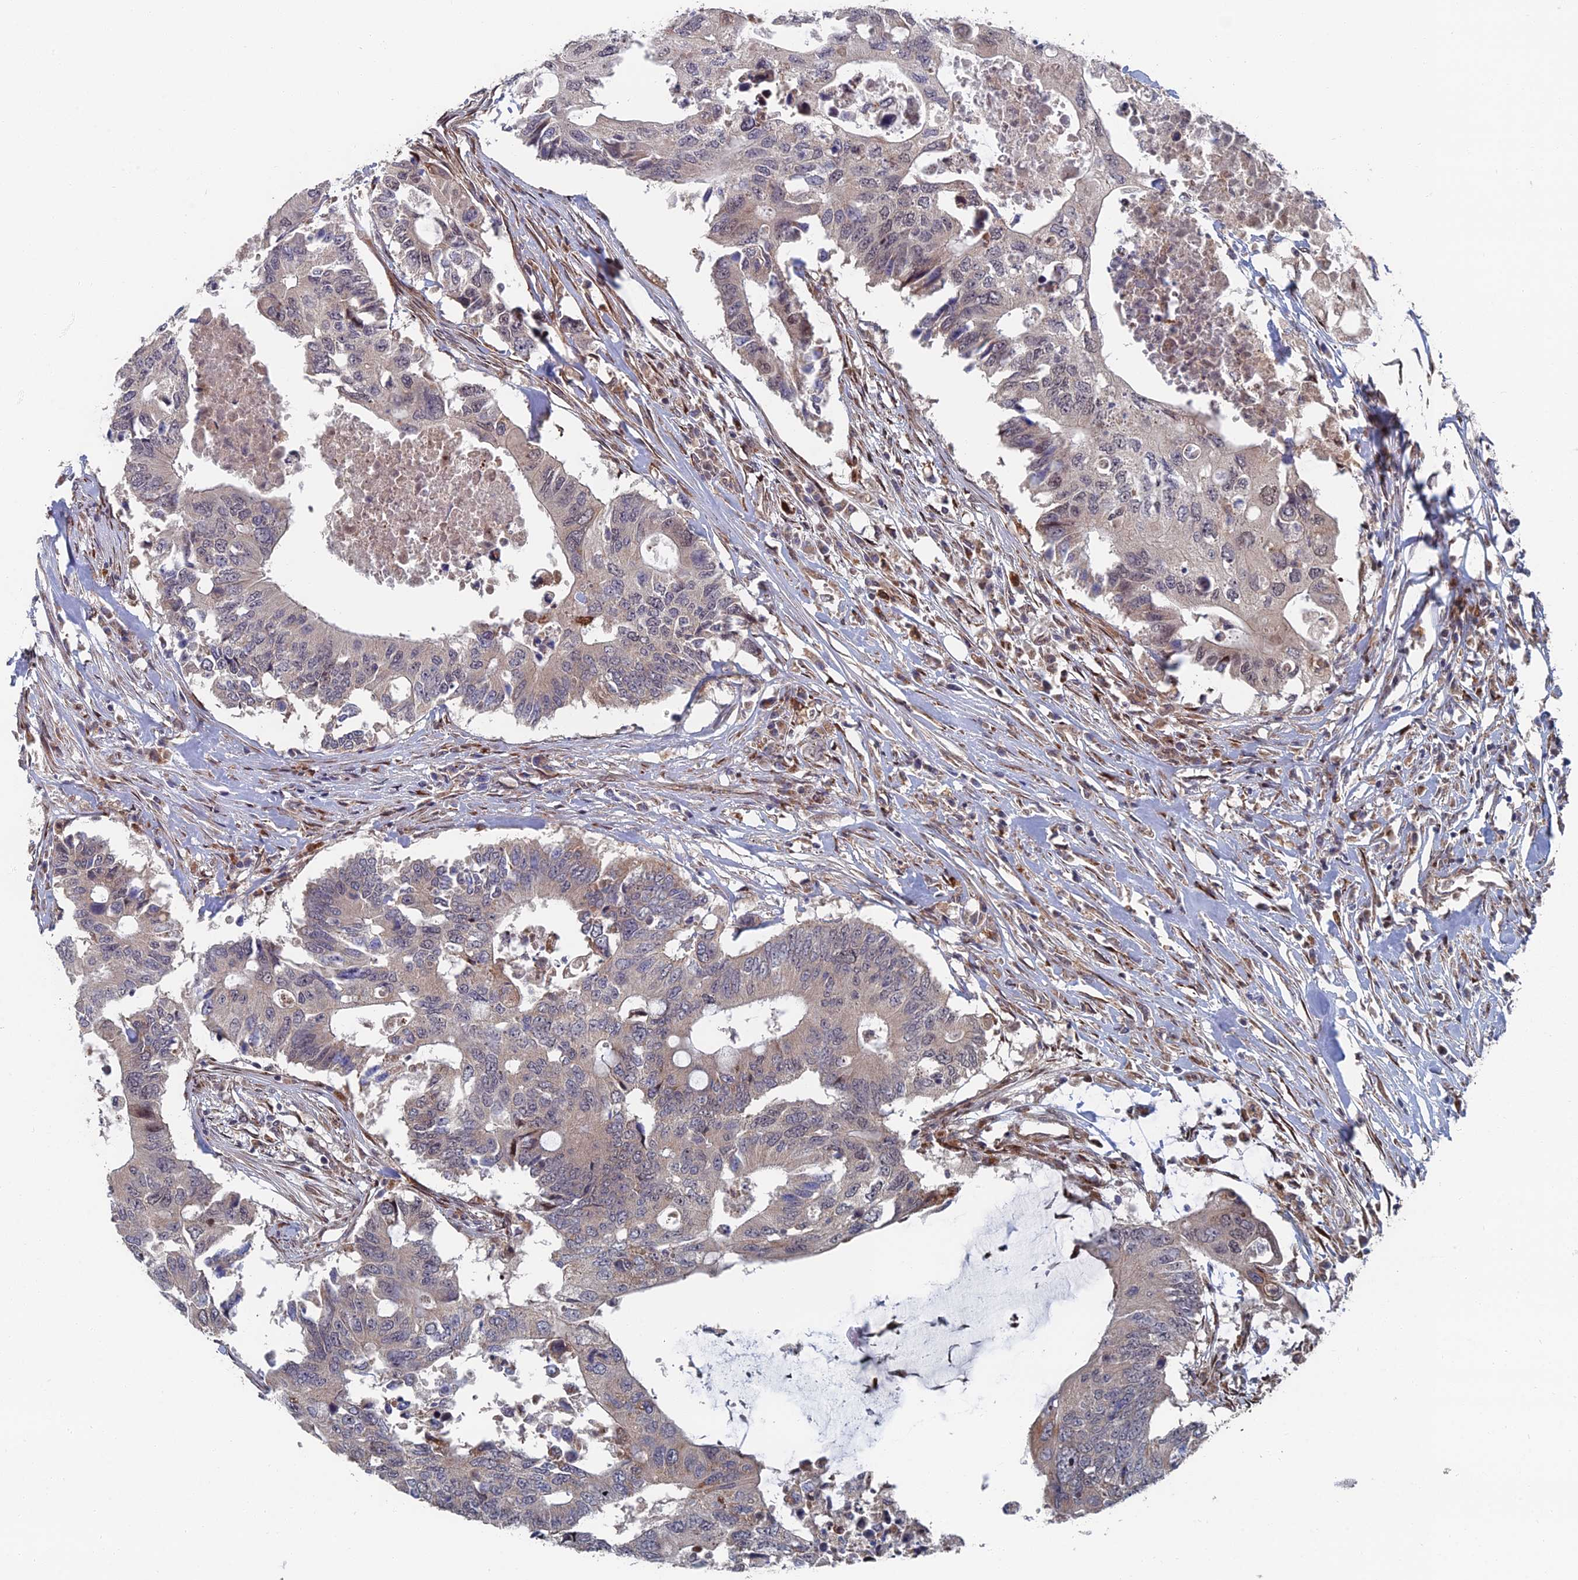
{"staining": {"intensity": "weak", "quantity": "<25%", "location": "cytoplasmic/membranous"}, "tissue": "colorectal cancer", "cell_type": "Tumor cells", "image_type": "cancer", "snomed": [{"axis": "morphology", "description": "Adenocarcinoma, NOS"}, {"axis": "topography", "description": "Colon"}], "caption": "Immunohistochemistry (IHC) histopathology image of colorectal cancer stained for a protein (brown), which displays no positivity in tumor cells. (Stains: DAB (3,3'-diaminobenzidine) IHC with hematoxylin counter stain, Microscopy: brightfield microscopy at high magnification).", "gene": "GTF2IRD1", "patient": {"sex": "male", "age": 71}}